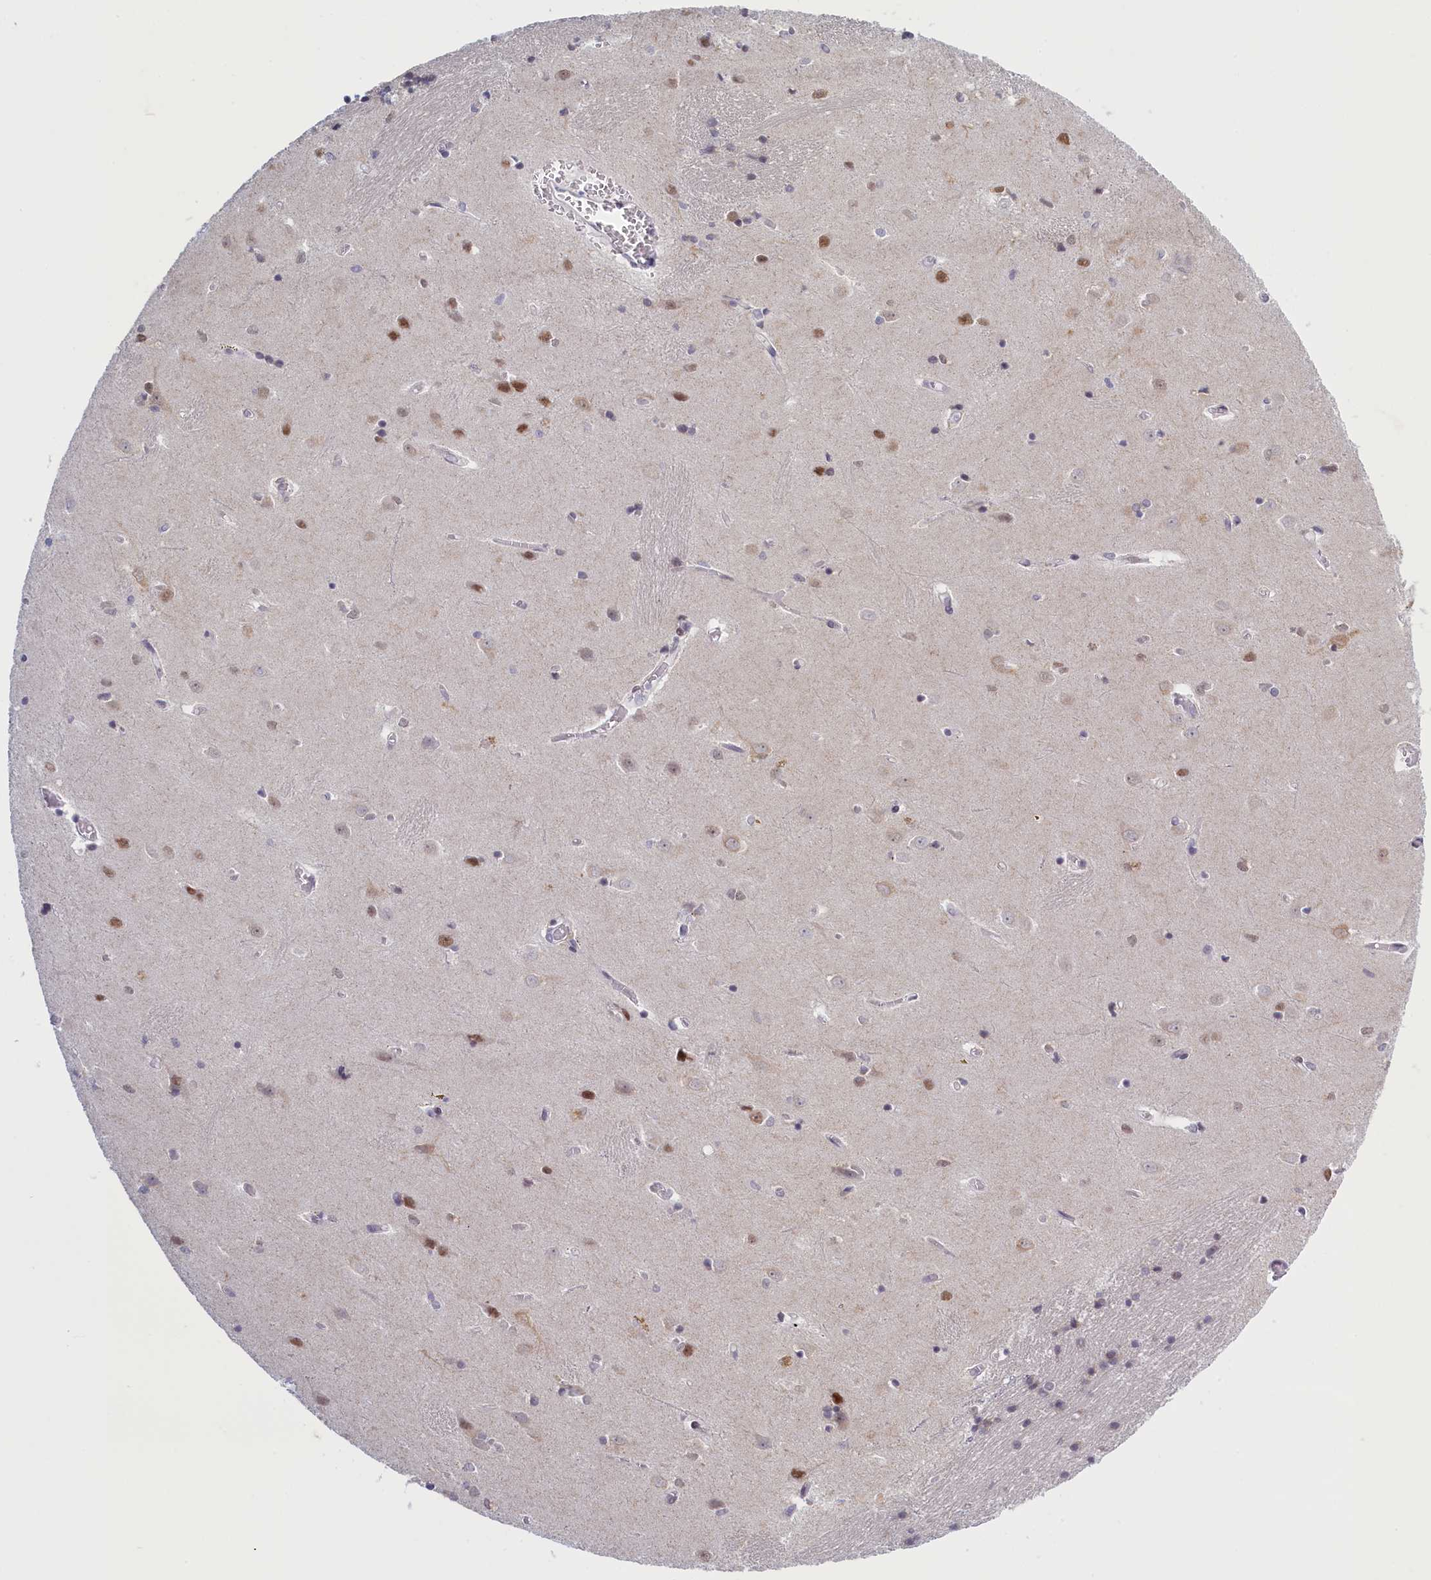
{"staining": {"intensity": "moderate", "quantity": "<25%", "location": "nuclear"}, "tissue": "caudate", "cell_type": "Glial cells", "image_type": "normal", "snomed": [{"axis": "morphology", "description": "Normal tissue, NOS"}, {"axis": "topography", "description": "Lateral ventricle wall"}], "caption": "This histopathology image exhibits immunohistochemistry (IHC) staining of unremarkable caudate, with low moderate nuclear positivity in approximately <25% of glial cells.", "gene": "ATF7IP2", "patient": {"sex": "male", "age": 37}}